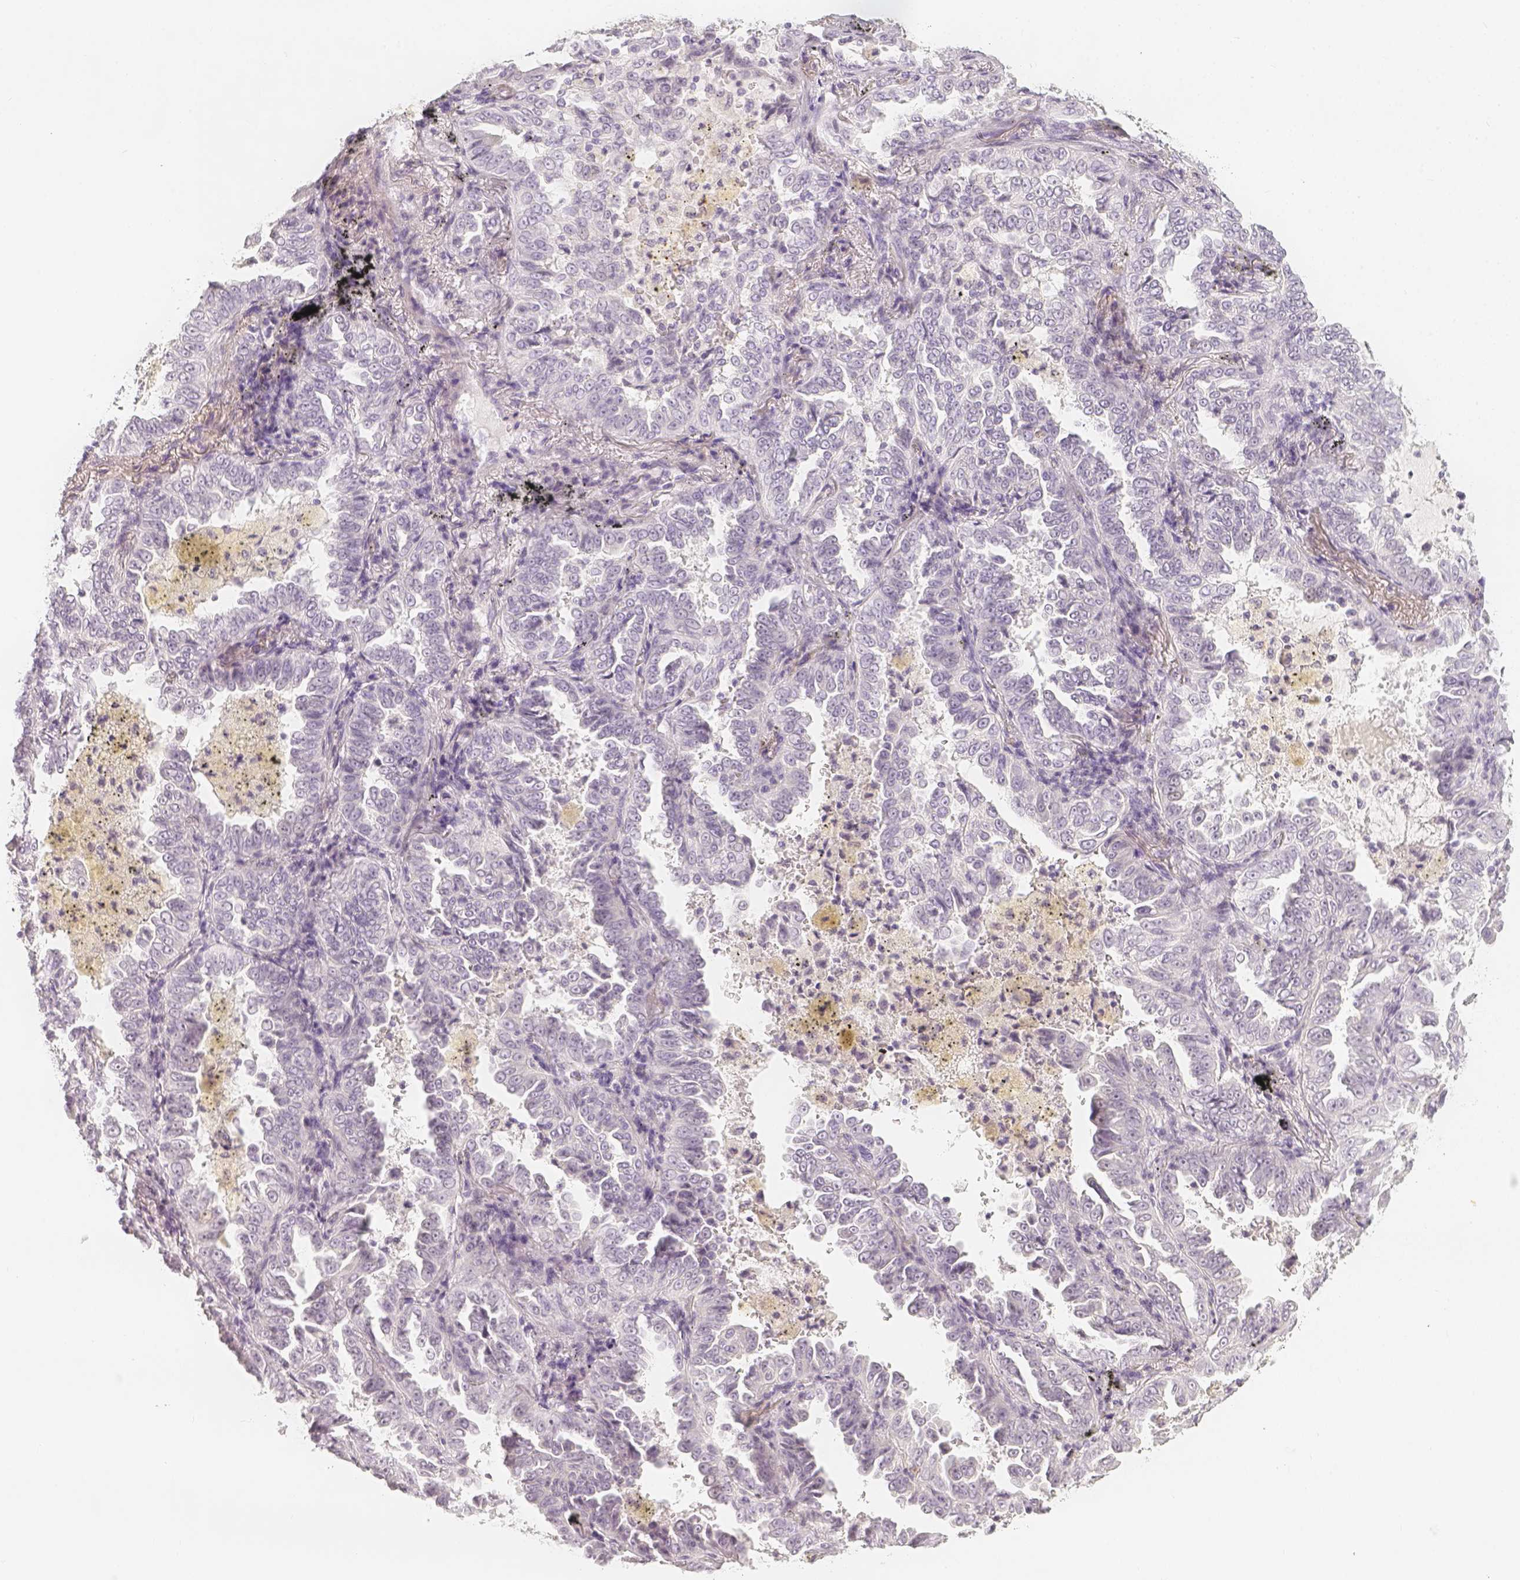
{"staining": {"intensity": "negative", "quantity": "none", "location": "none"}, "tissue": "lung cancer", "cell_type": "Tumor cells", "image_type": "cancer", "snomed": [{"axis": "morphology", "description": "Adenocarcinoma, NOS"}, {"axis": "topography", "description": "Lung"}], "caption": "Immunohistochemistry (IHC) histopathology image of neoplastic tissue: lung cancer (adenocarcinoma) stained with DAB exhibits no significant protein expression in tumor cells.", "gene": "SLC18A1", "patient": {"sex": "female", "age": 52}}